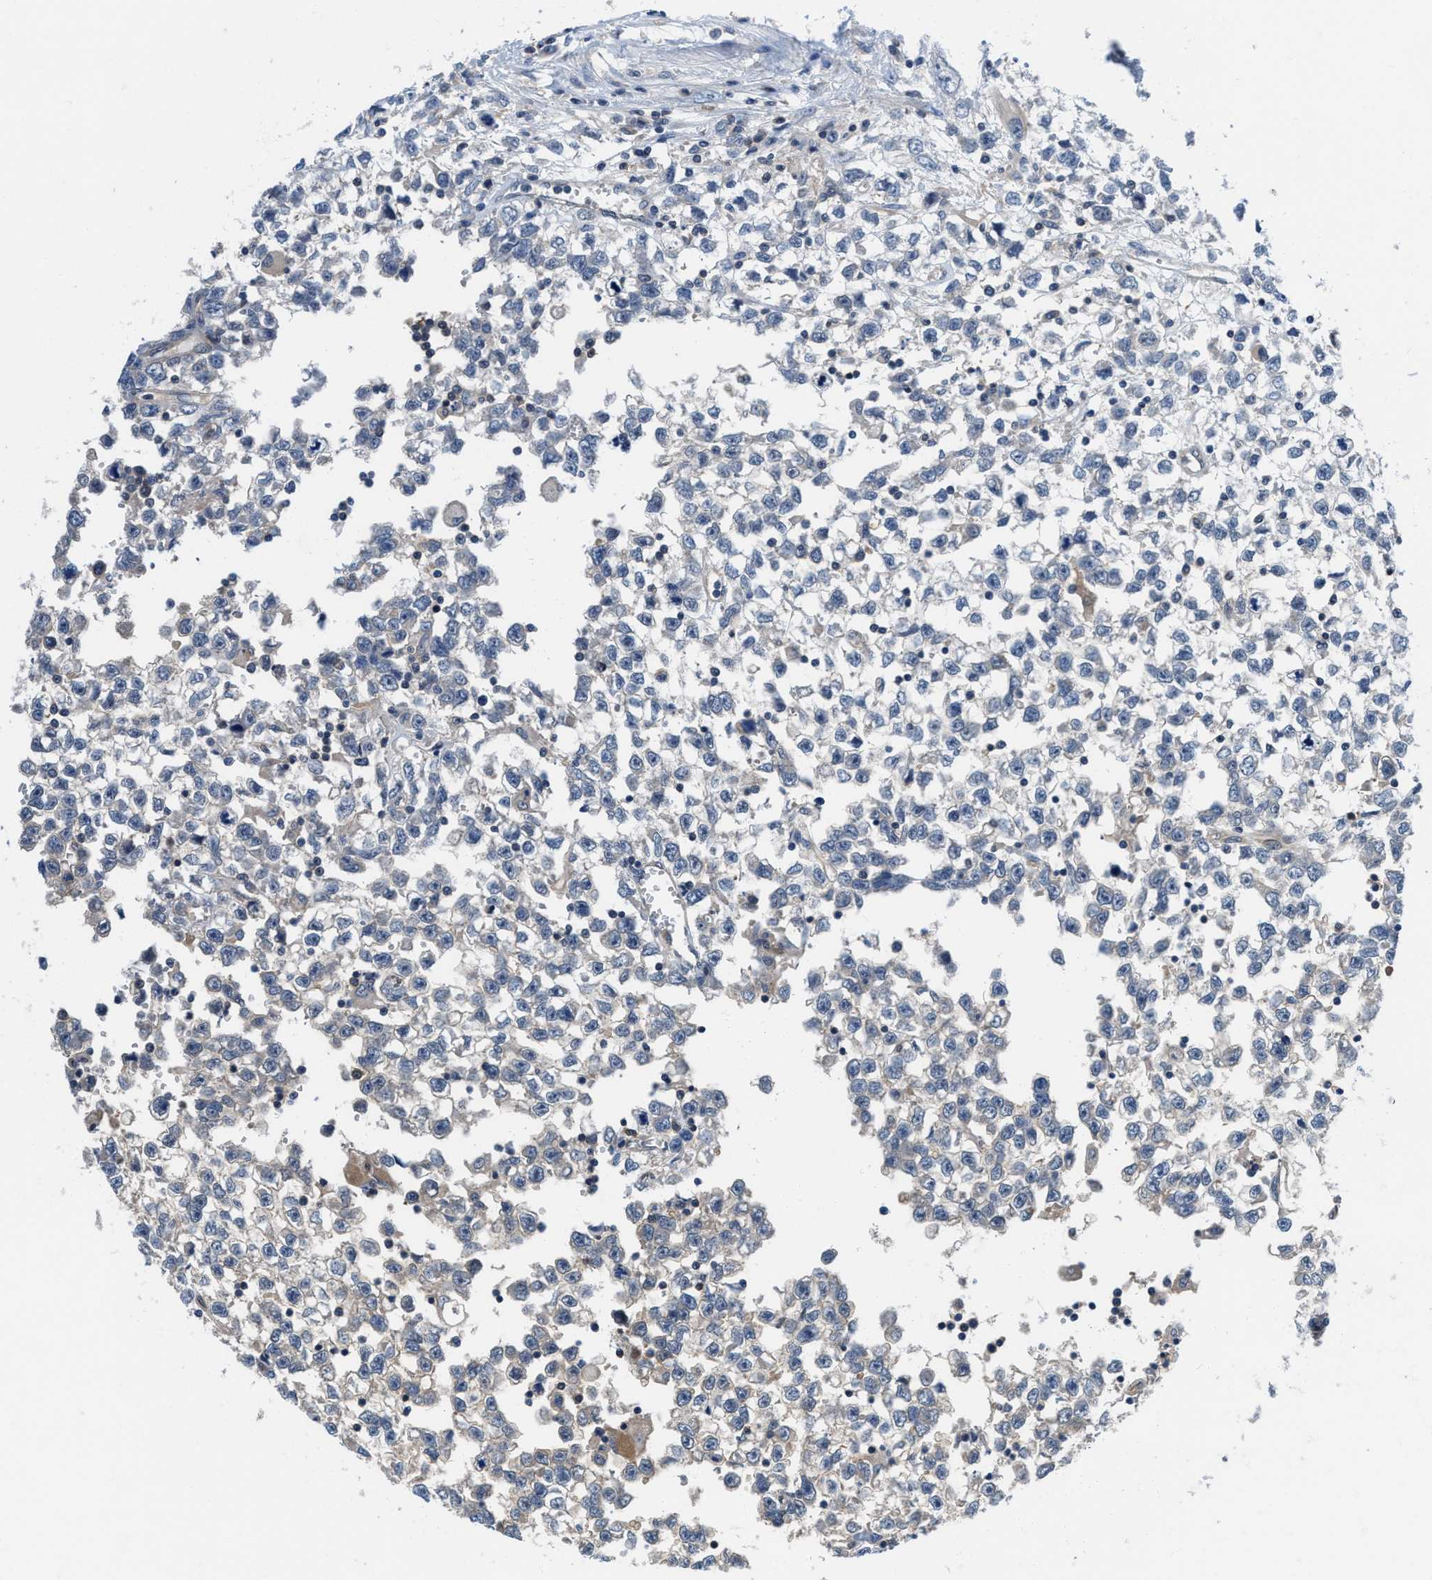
{"staining": {"intensity": "negative", "quantity": "none", "location": "none"}, "tissue": "testis cancer", "cell_type": "Tumor cells", "image_type": "cancer", "snomed": [{"axis": "morphology", "description": "Seminoma, NOS"}, {"axis": "morphology", "description": "Carcinoma, Embryonal, NOS"}, {"axis": "topography", "description": "Testis"}], "caption": "Immunohistochemical staining of human testis cancer (embryonal carcinoma) shows no significant expression in tumor cells. (DAB immunohistochemistry with hematoxylin counter stain).", "gene": "NUDT5", "patient": {"sex": "male", "age": 51}}